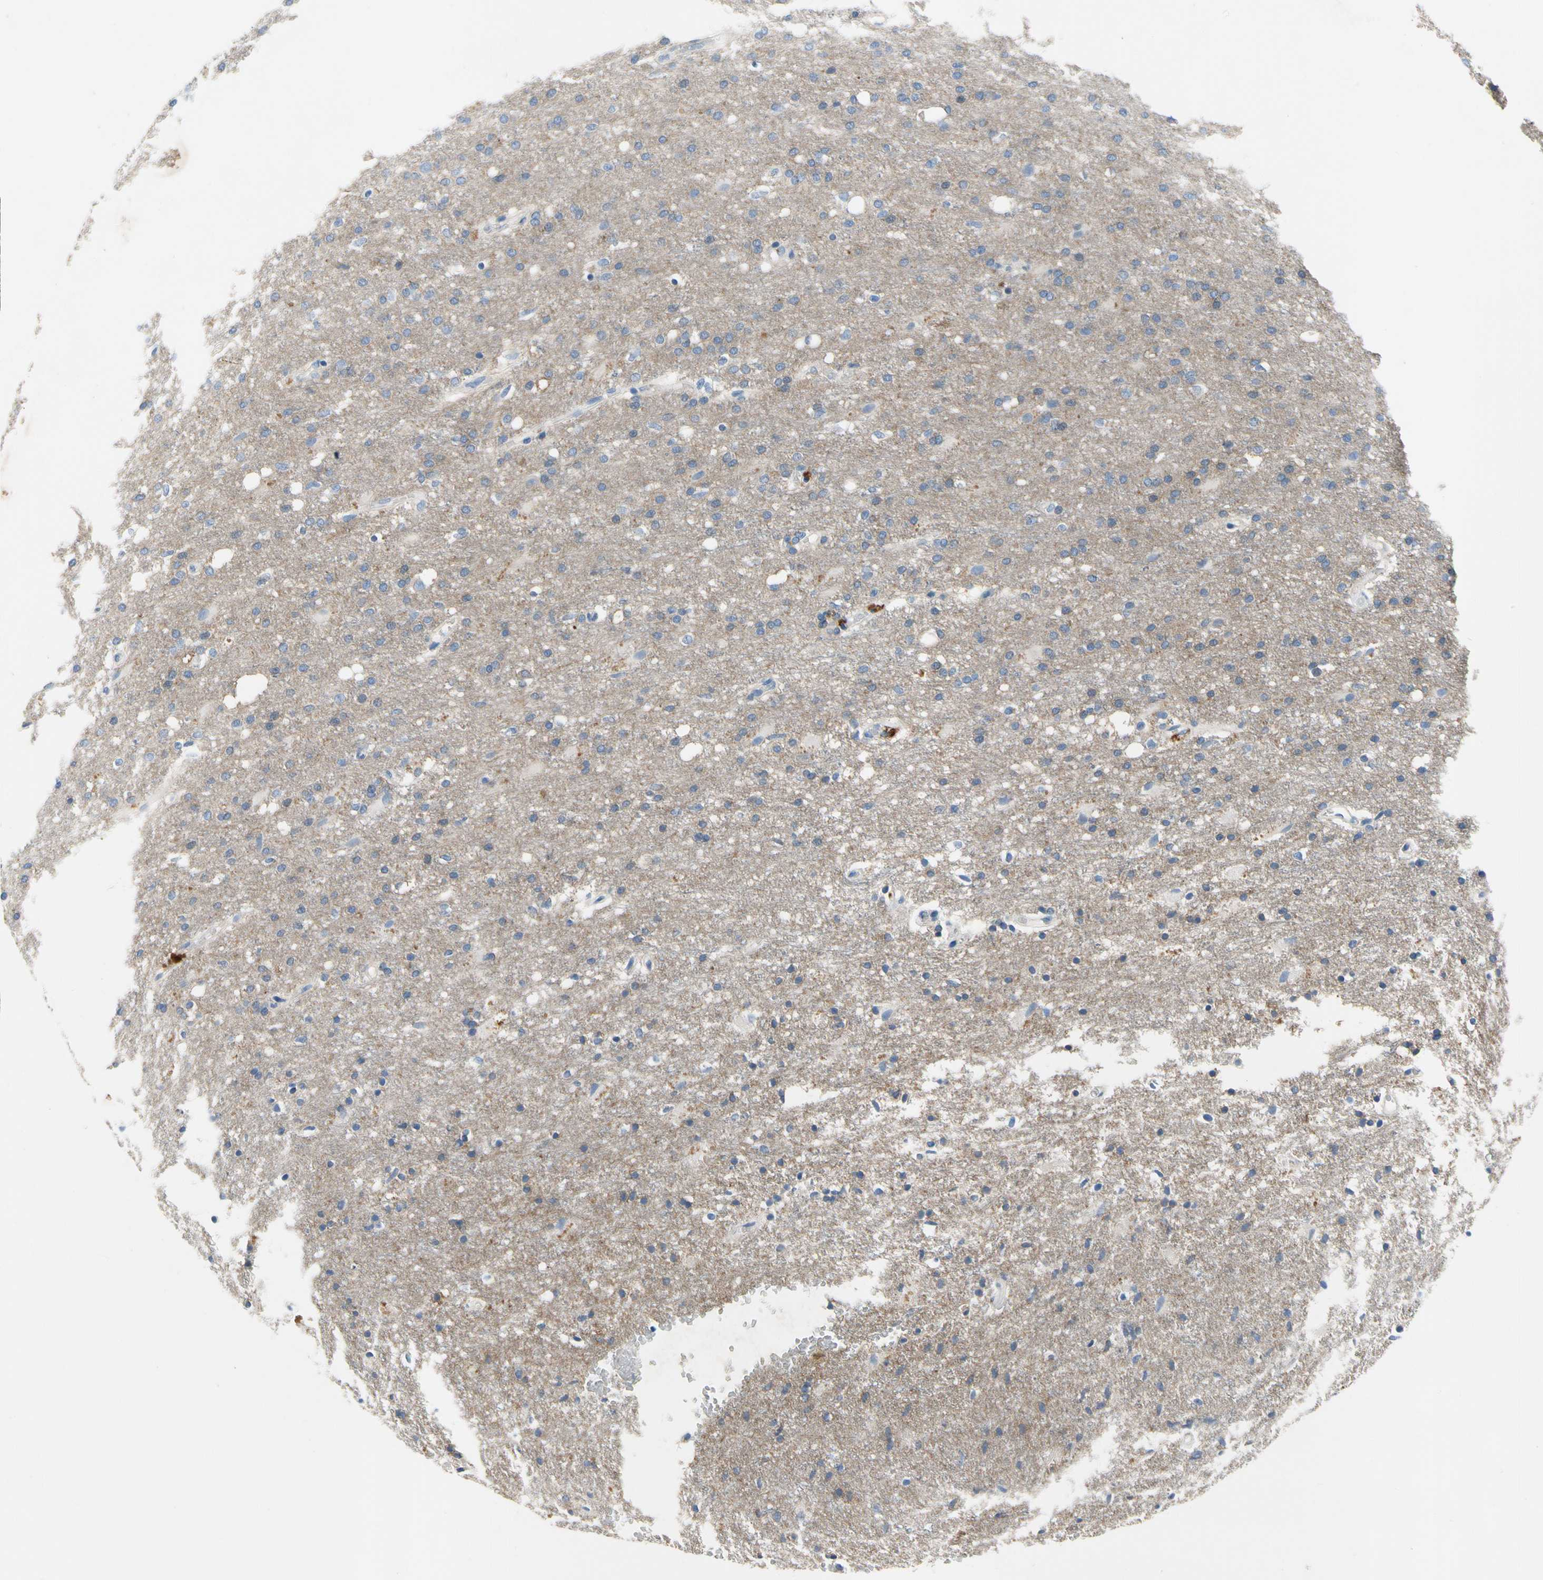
{"staining": {"intensity": "weak", "quantity": "<25%", "location": "cytoplasmic/membranous"}, "tissue": "glioma", "cell_type": "Tumor cells", "image_type": "cancer", "snomed": [{"axis": "morphology", "description": "Normal tissue, NOS"}, {"axis": "morphology", "description": "Glioma, malignant, High grade"}, {"axis": "topography", "description": "Cerebral cortex"}], "caption": "The photomicrograph demonstrates no significant positivity in tumor cells of glioma.", "gene": "CA14", "patient": {"sex": "male", "age": 77}}